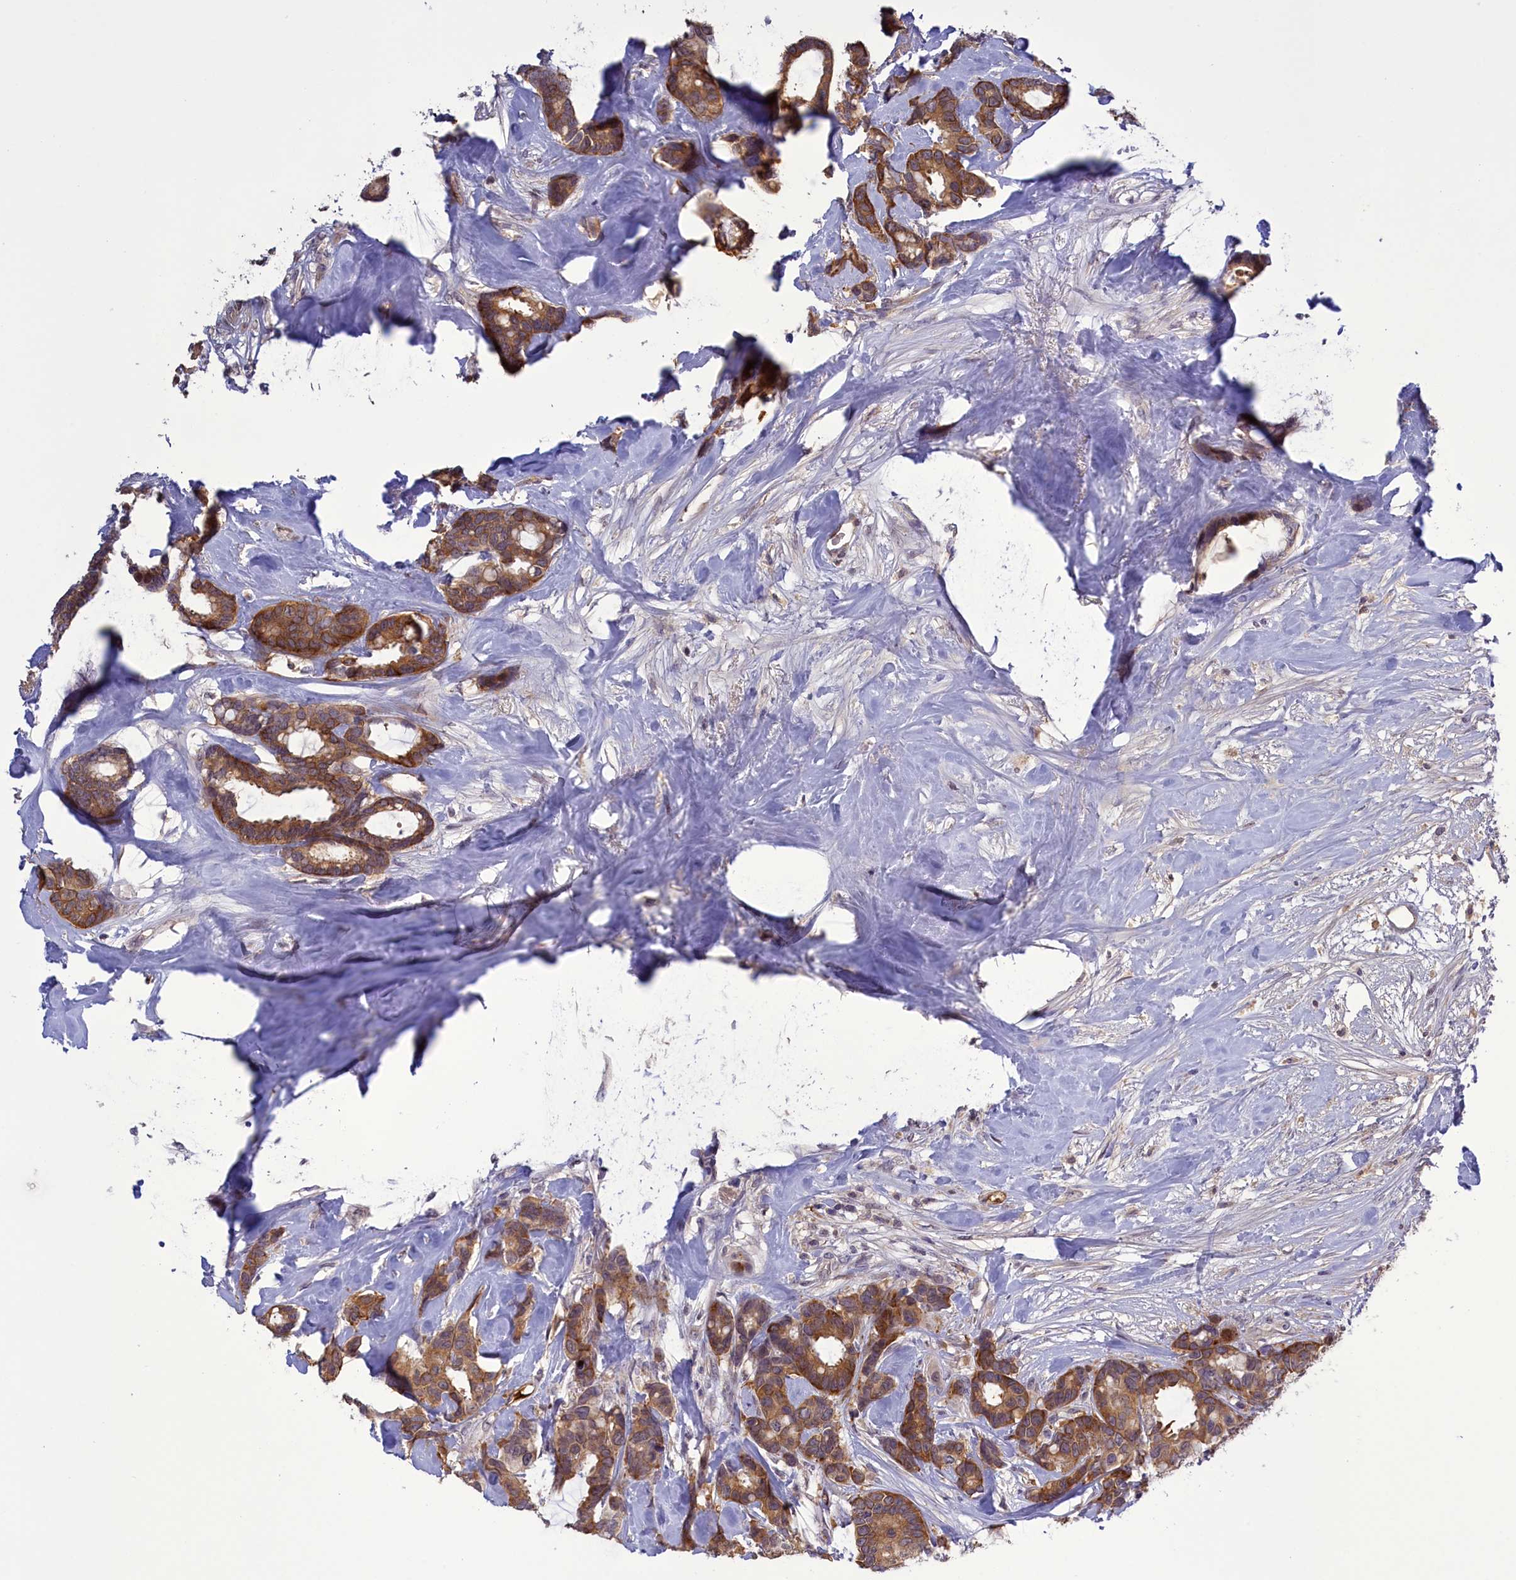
{"staining": {"intensity": "moderate", "quantity": ">75%", "location": "cytoplasmic/membranous"}, "tissue": "breast cancer", "cell_type": "Tumor cells", "image_type": "cancer", "snomed": [{"axis": "morphology", "description": "Duct carcinoma"}, {"axis": "topography", "description": "Breast"}], "caption": "Brown immunohistochemical staining in intraductal carcinoma (breast) exhibits moderate cytoplasmic/membranous staining in about >75% of tumor cells. (brown staining indicates protein expression, while blue staining denotes nuclei).", "gene": "RRAD", "patient": {"sex": "female", "age": 87}}